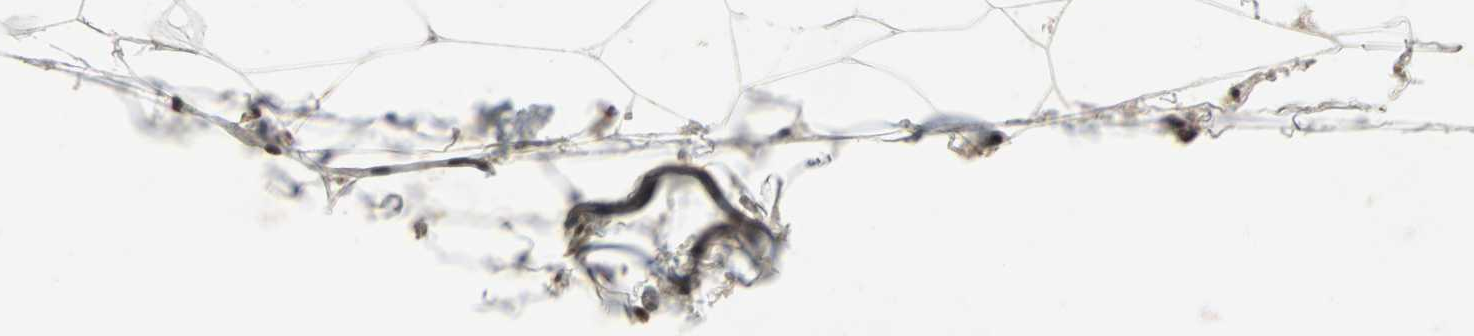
{"staining": {"intensity": "moderate", "quantity": ">75%", "location": "nuclear"}, "tissue": "adipose tissue", "cell_type": "Adipocytes", "image_type": "normal", "snomed": [{"axis": "morphology", "description": "Normal tissue, NOS"}, {"axis": "morphology", "description": "Duct carcinoma"}, {"axis": "topography", "description": "Breast"}, {"axis": "topography", "description": "Adipose tissue"}], "caption": "This is a histology image of immunohistochemistry (IHC) staining of benign adipose tissue, which shows moderate expression in the nuclear of adipocytes.", "gene": "PNKP", "patient": {"sex": "female", "age": 37}}